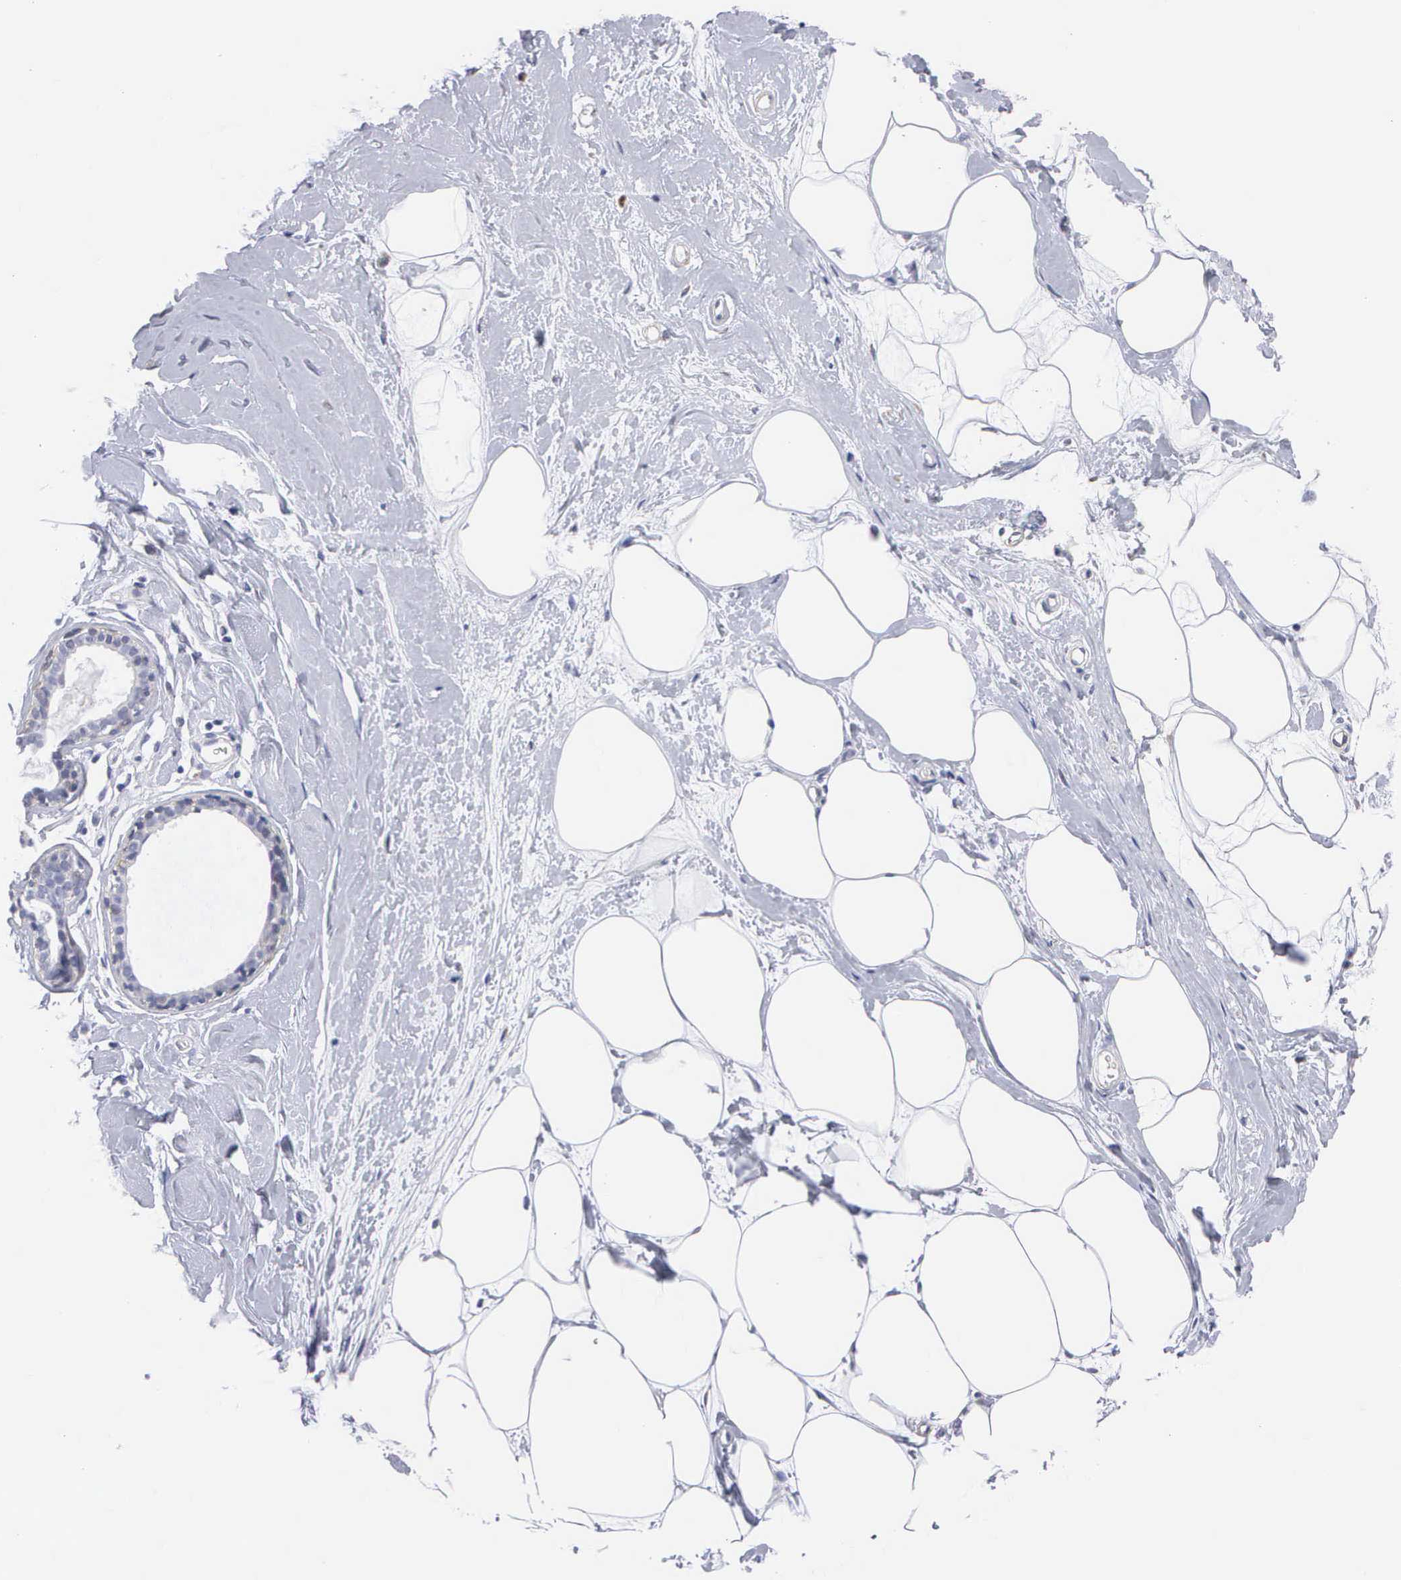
{"staining": {"intensity": "negative", "quantity": "none", "location": "none"}, "tissue": "breast", "cell_type": "Adipocytes", "image_type": "normal", "snomed": [{"axis": "morphology", "description": "Normal tissue, NOS"}, {"axis": "topography", "description": "Breast"}], "caption": "Image shows no significant protein staining in adipocytes of normal breast. (DAB IHC, high magnification).", "gene": "ELFN2", "patient": {"sex": "female", "age": 44}}